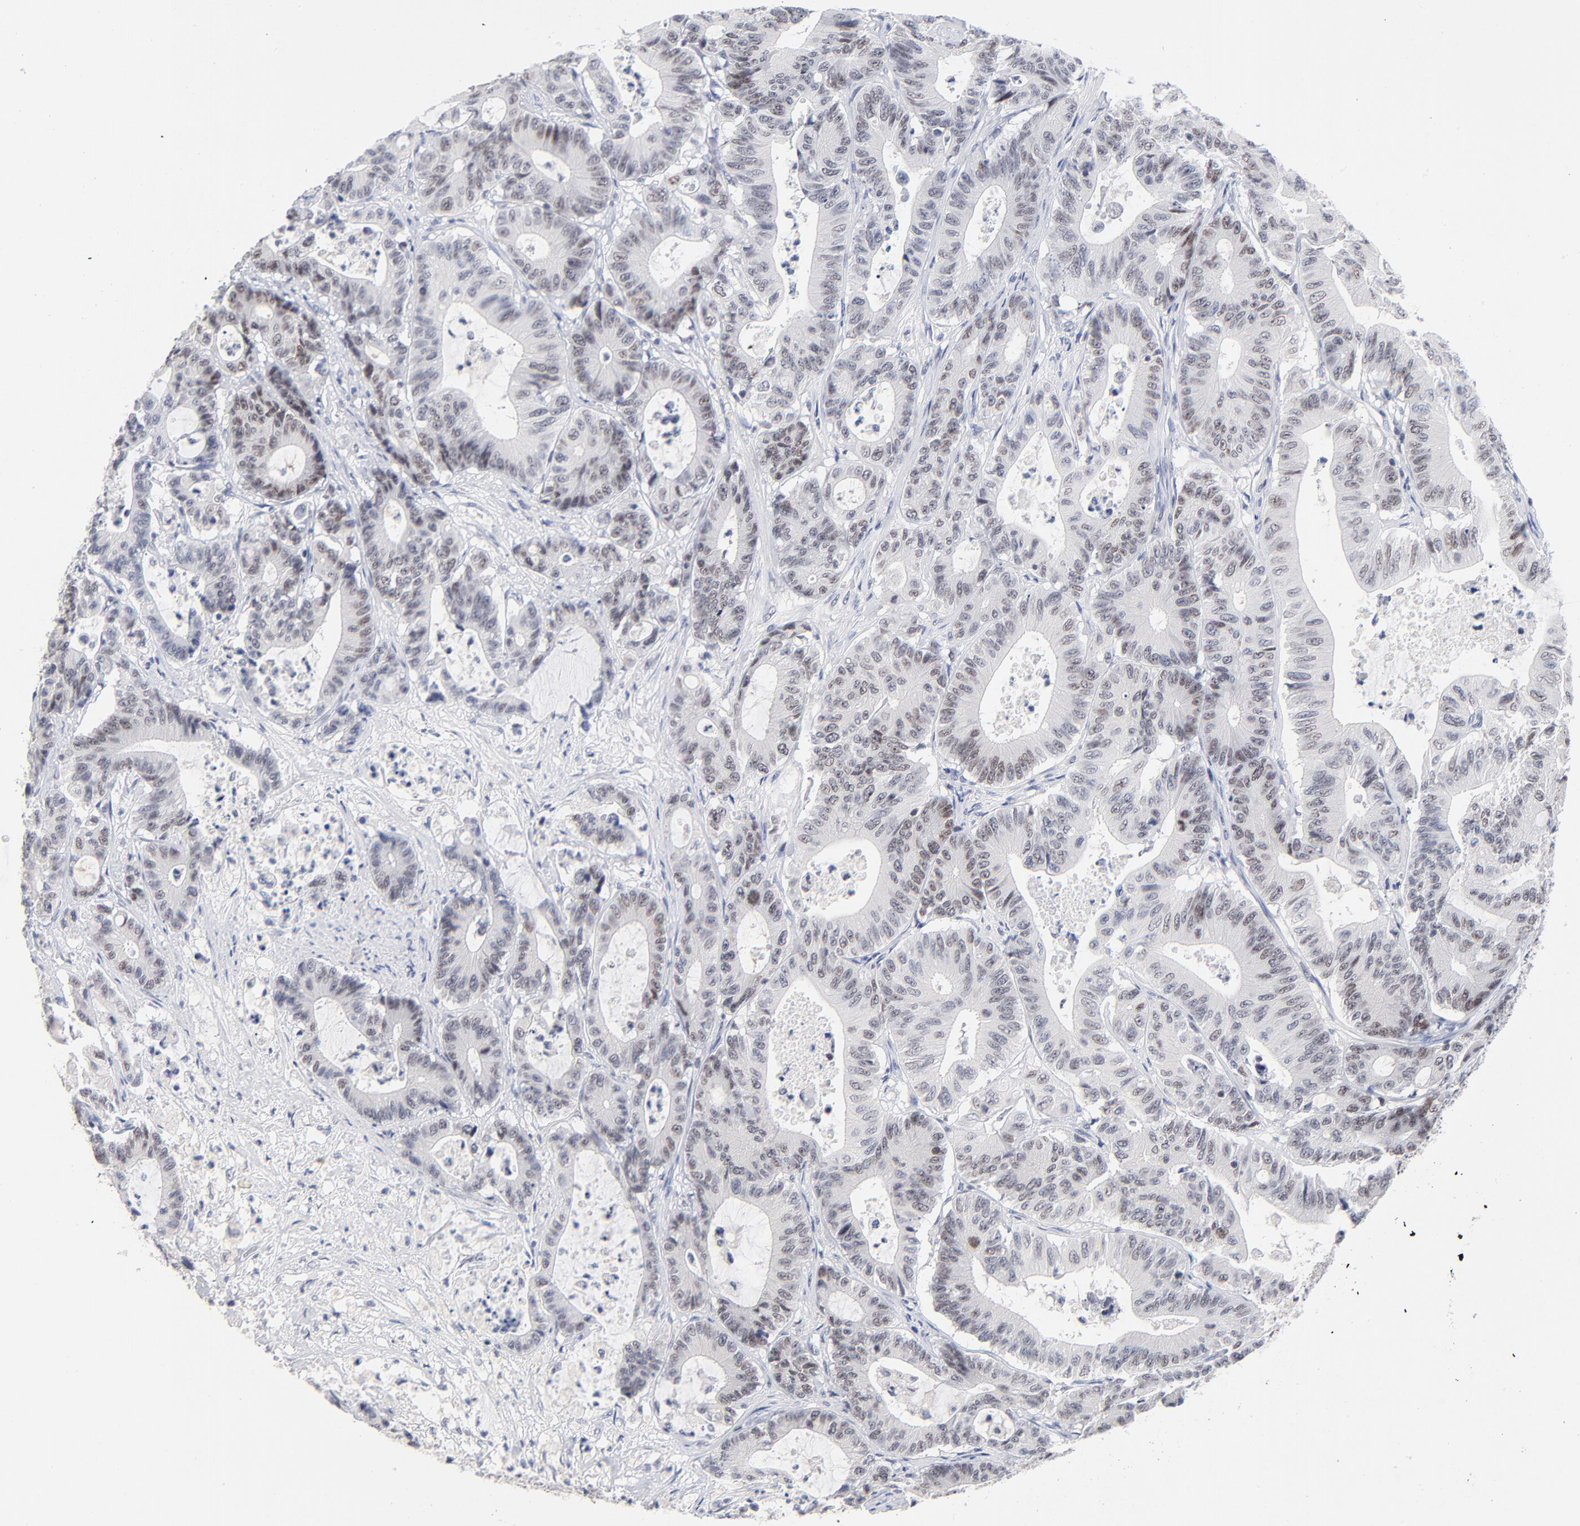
{"staining": {"intensity": "weak", "quantity": "25%-75%", "location": "nuclear"}, "tissue": "colorectal cancer", "cell_type": "Tumor cells", "image_type": "cancer", "snomed": [{"axis": "morphology", "description": "Adenocarcinoma, NOS"}, {"axis": "topography", "description": "Colon"}], "caption": "Immunohistochemical staining of colorectal adenocarcinoma exhibits low levels of weak nuclear positivity in approximately 25%-75% of tumor cells.", "gene": "ORC2", "patient": {"sex": "female", "age": 84}}